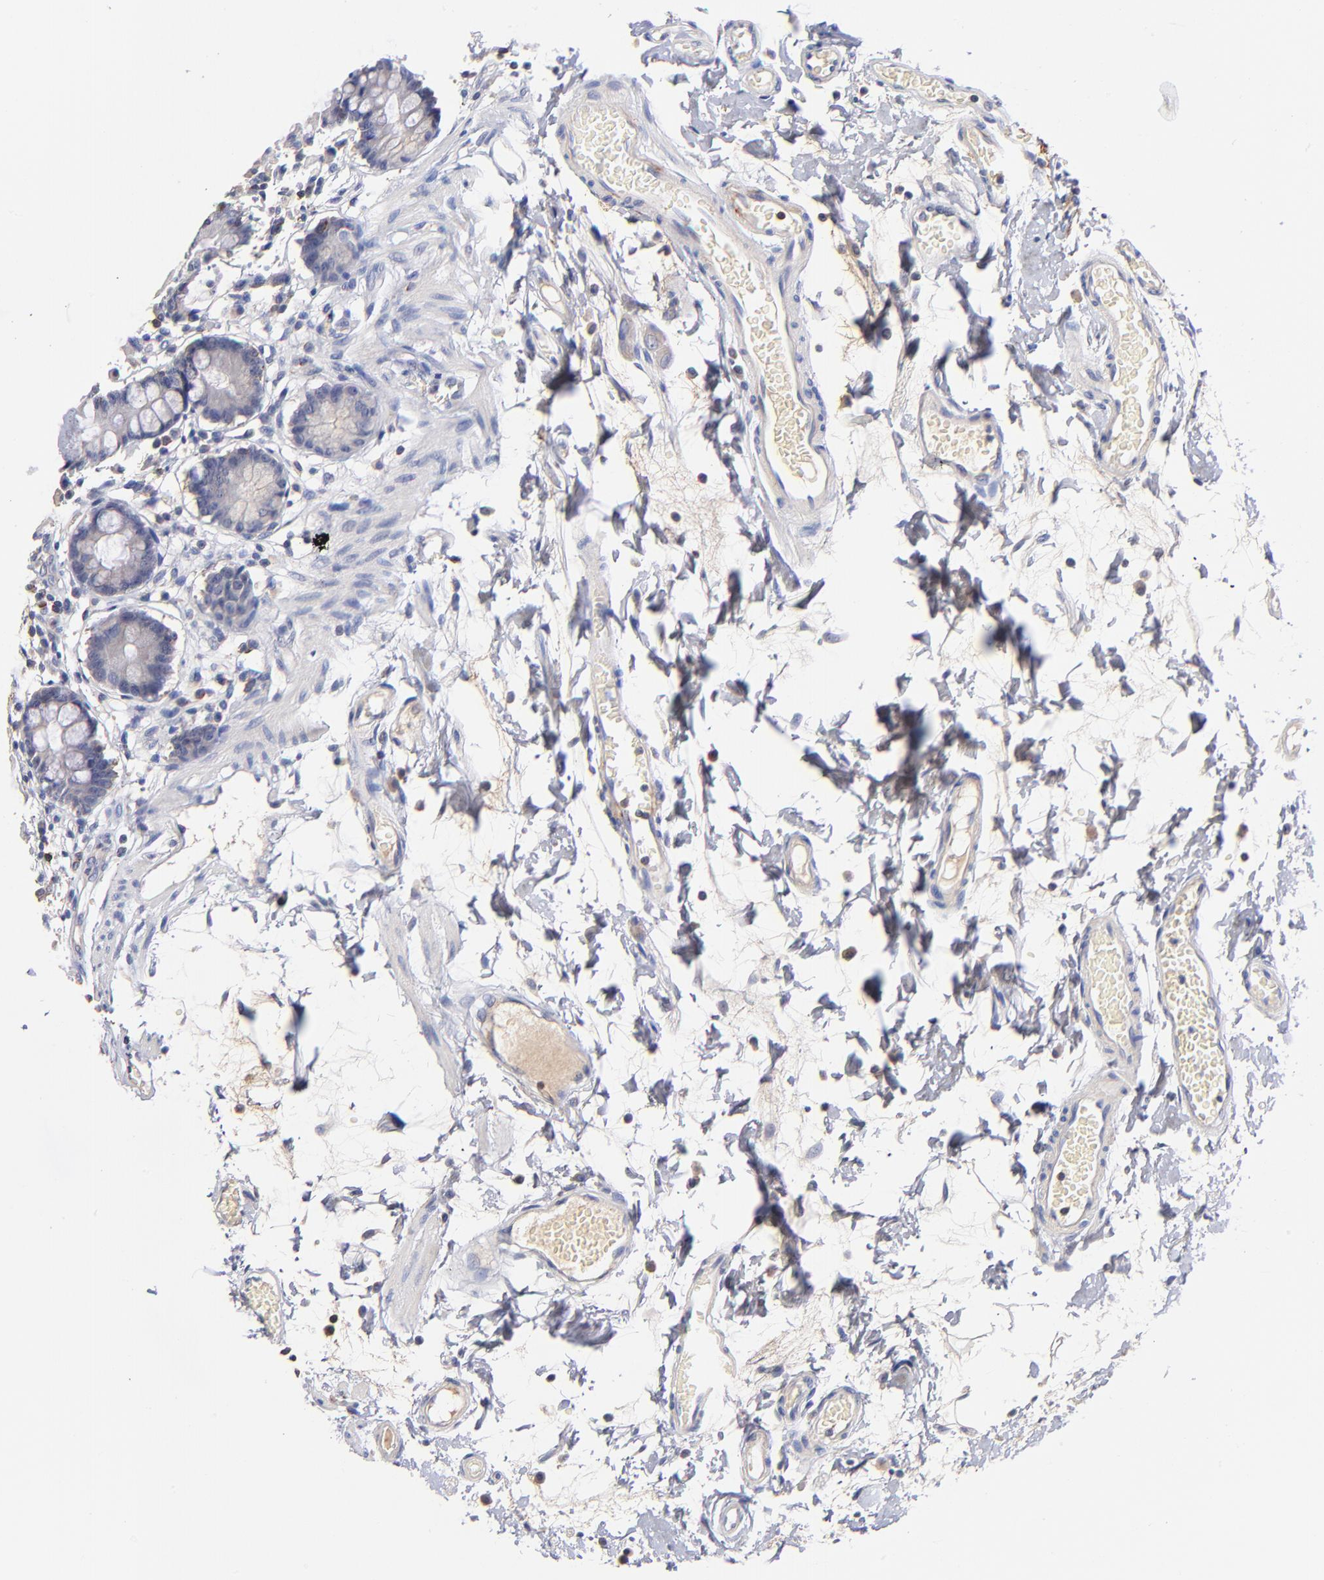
{"staining": {"intensity": "negative", "quantity": "none", "location": "none"}, "tissue": "small intestine", "cell_type": "Glandular cells", "image_type": "normal", "snomed": [{"axis": "morphology", "description": "Normal tissue, NOS"}, {"axis": "topography", "description": "Small intestine"}], "caption": "DAB immunohistochemical staining of benign small intestine reveals no significant staining in glandular cells.", "gene": "KREMEN2", "patient": {"sex": "female", "age": 61}}